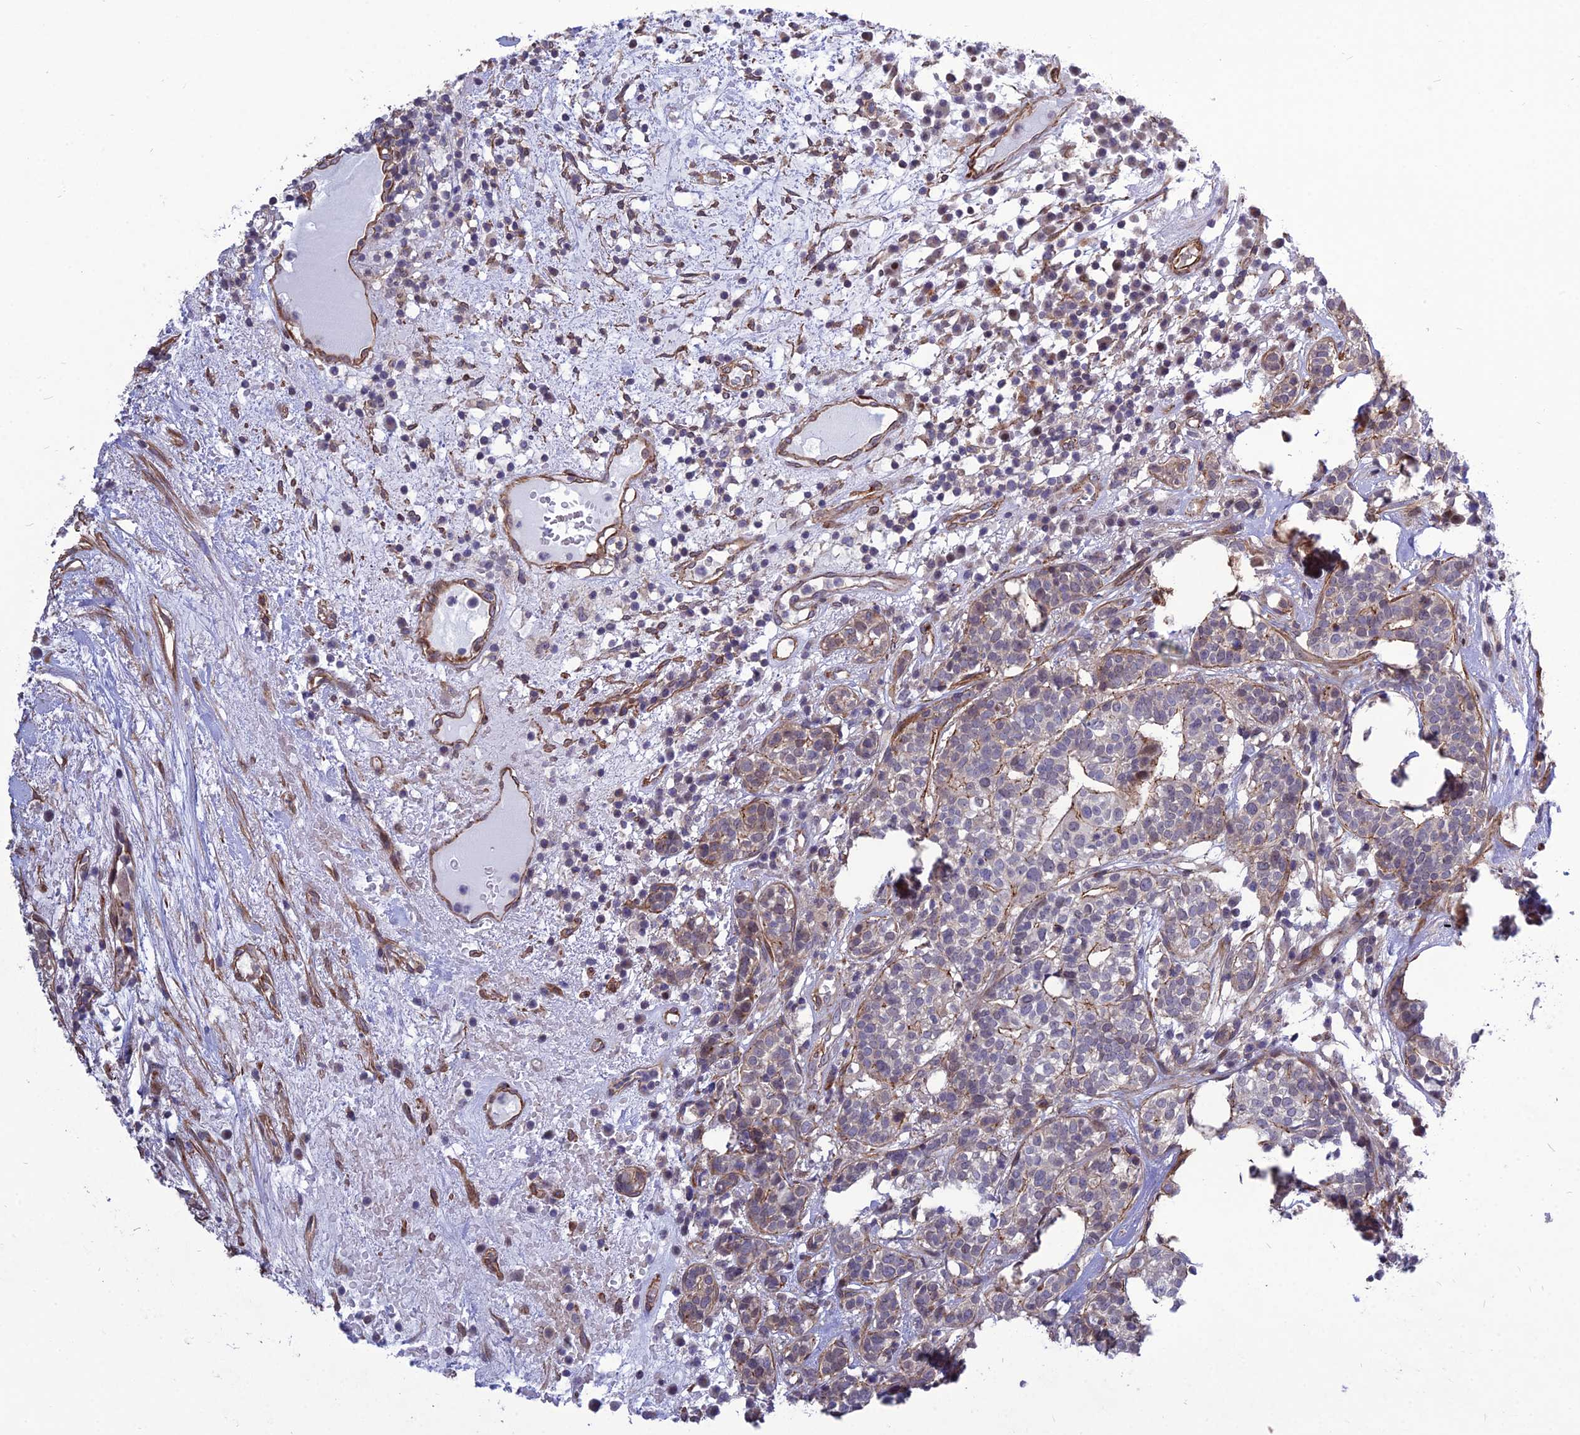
{"staining": {"intensity": "weak", "quantity": "<25%", "location": "cytoplasmic/membranous"}, "tissue": "head and neck cancer", "cell_type": "Tumor cells", "image_type": "cancer", "snomed": [{"axis": "morphology", "description": "Adenocarcinoma, NOS"}, {"axis": "topography", "description": "Salivary gland"}, {"axis": "topography", "description": "Head-Neck"}], "caption": "Tumor cells are negative for brown protein staining in head and neck adenocarcinoma. (Immunohistochemistry (ihc), brightfield microscopy, high magnification).", "gene": "TSPYL2", "patient": {"sex": "female", "age": 65}}